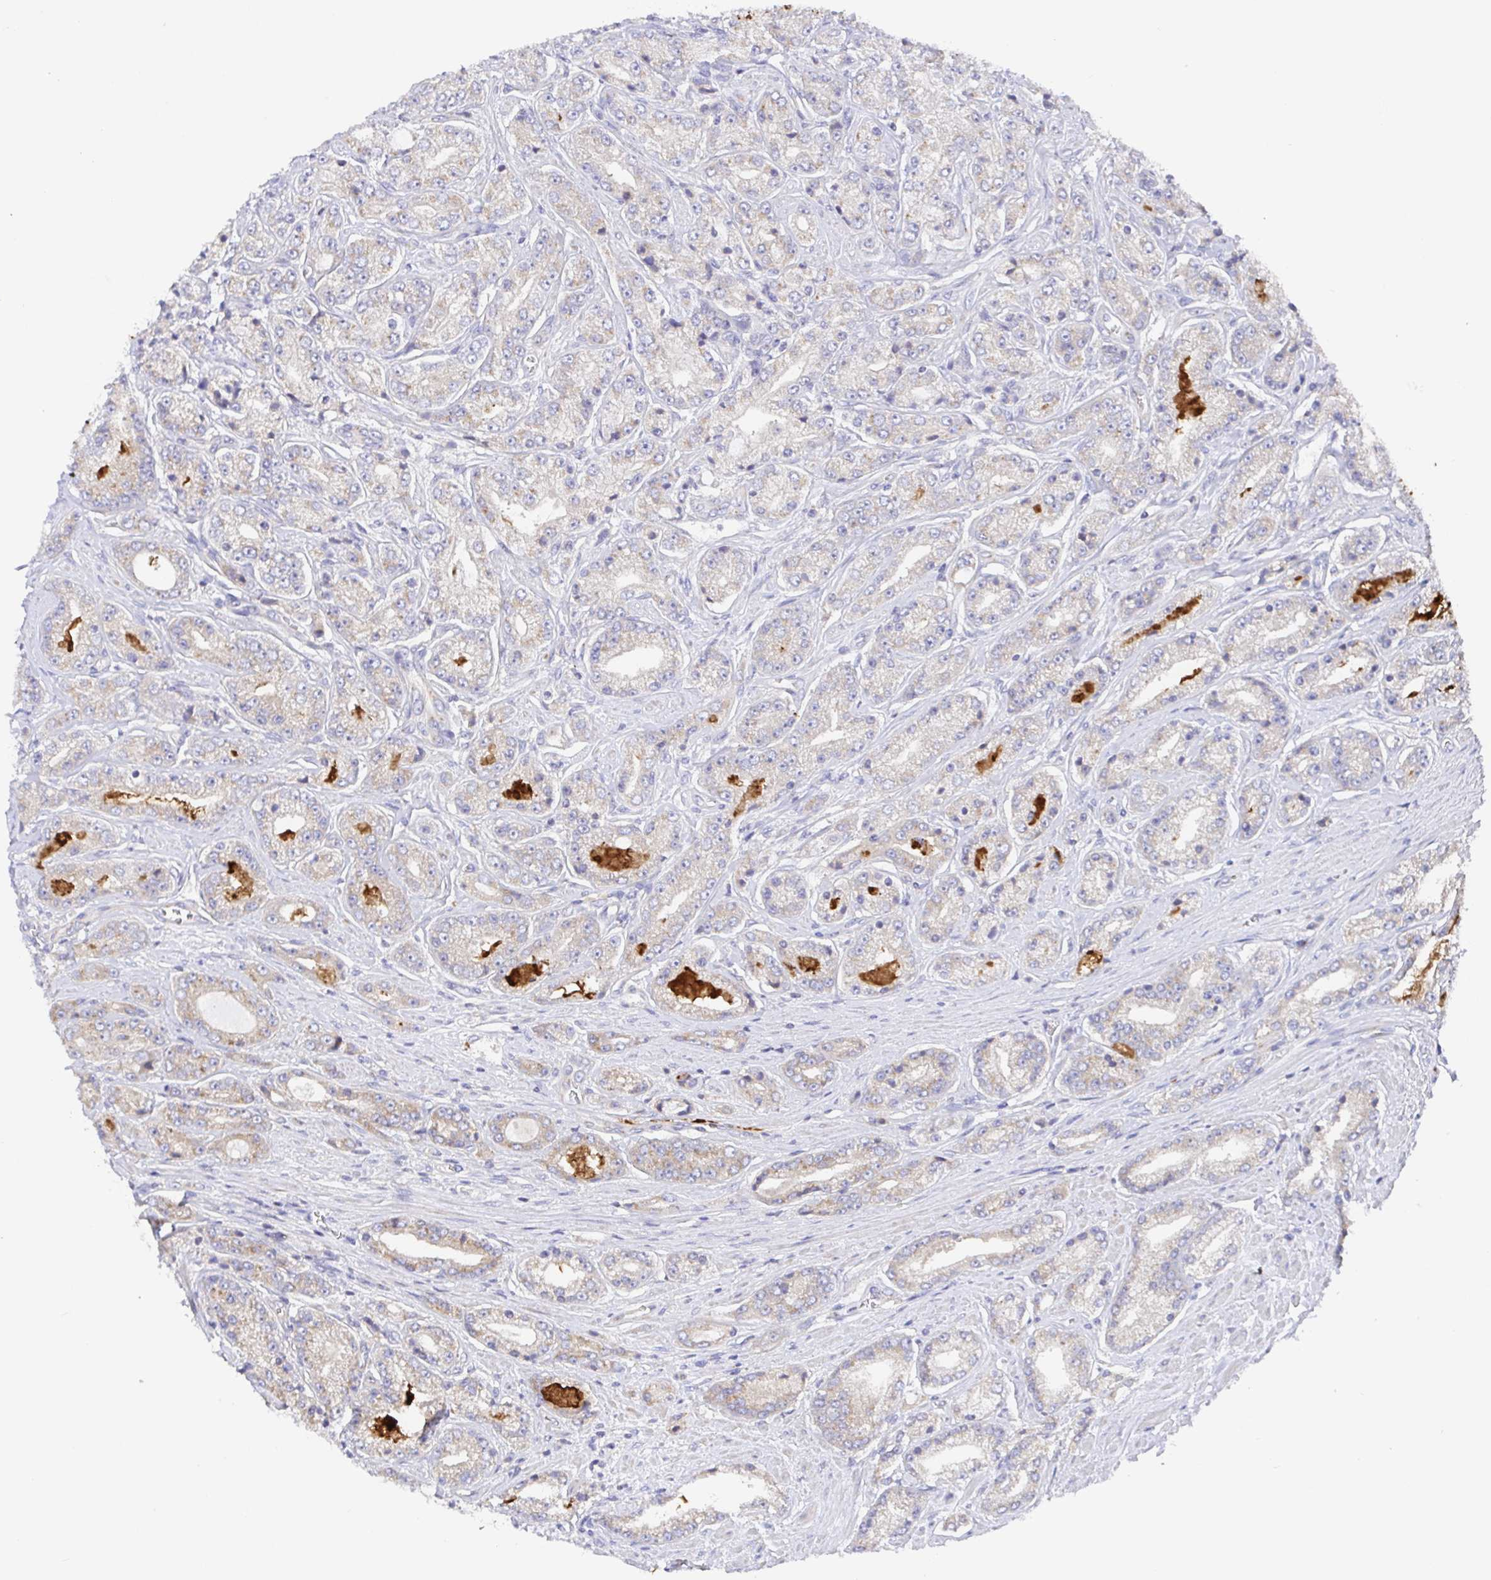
{"staining": {"intensity": "weak", "quantity": "<25%", "location": "cytoplasmic/membranous"}, "tissue": "prostate cancer", "cell_type": "Tumor cells", "image_type": "cancer", "snomed": [{"axis": "morphology", "description": "Adenocarcinoma, High grade"}, {"axis": "topography", "description": "Prostate"}], "caption": "High power microscopy micrograph of an IHC photomicrograph of prostate adenocarcinoma (high-grade), revealing no significant staining in tumor cells.", "gene": "GOLGA1", "patient": {"sex": "male", "age": 66}}